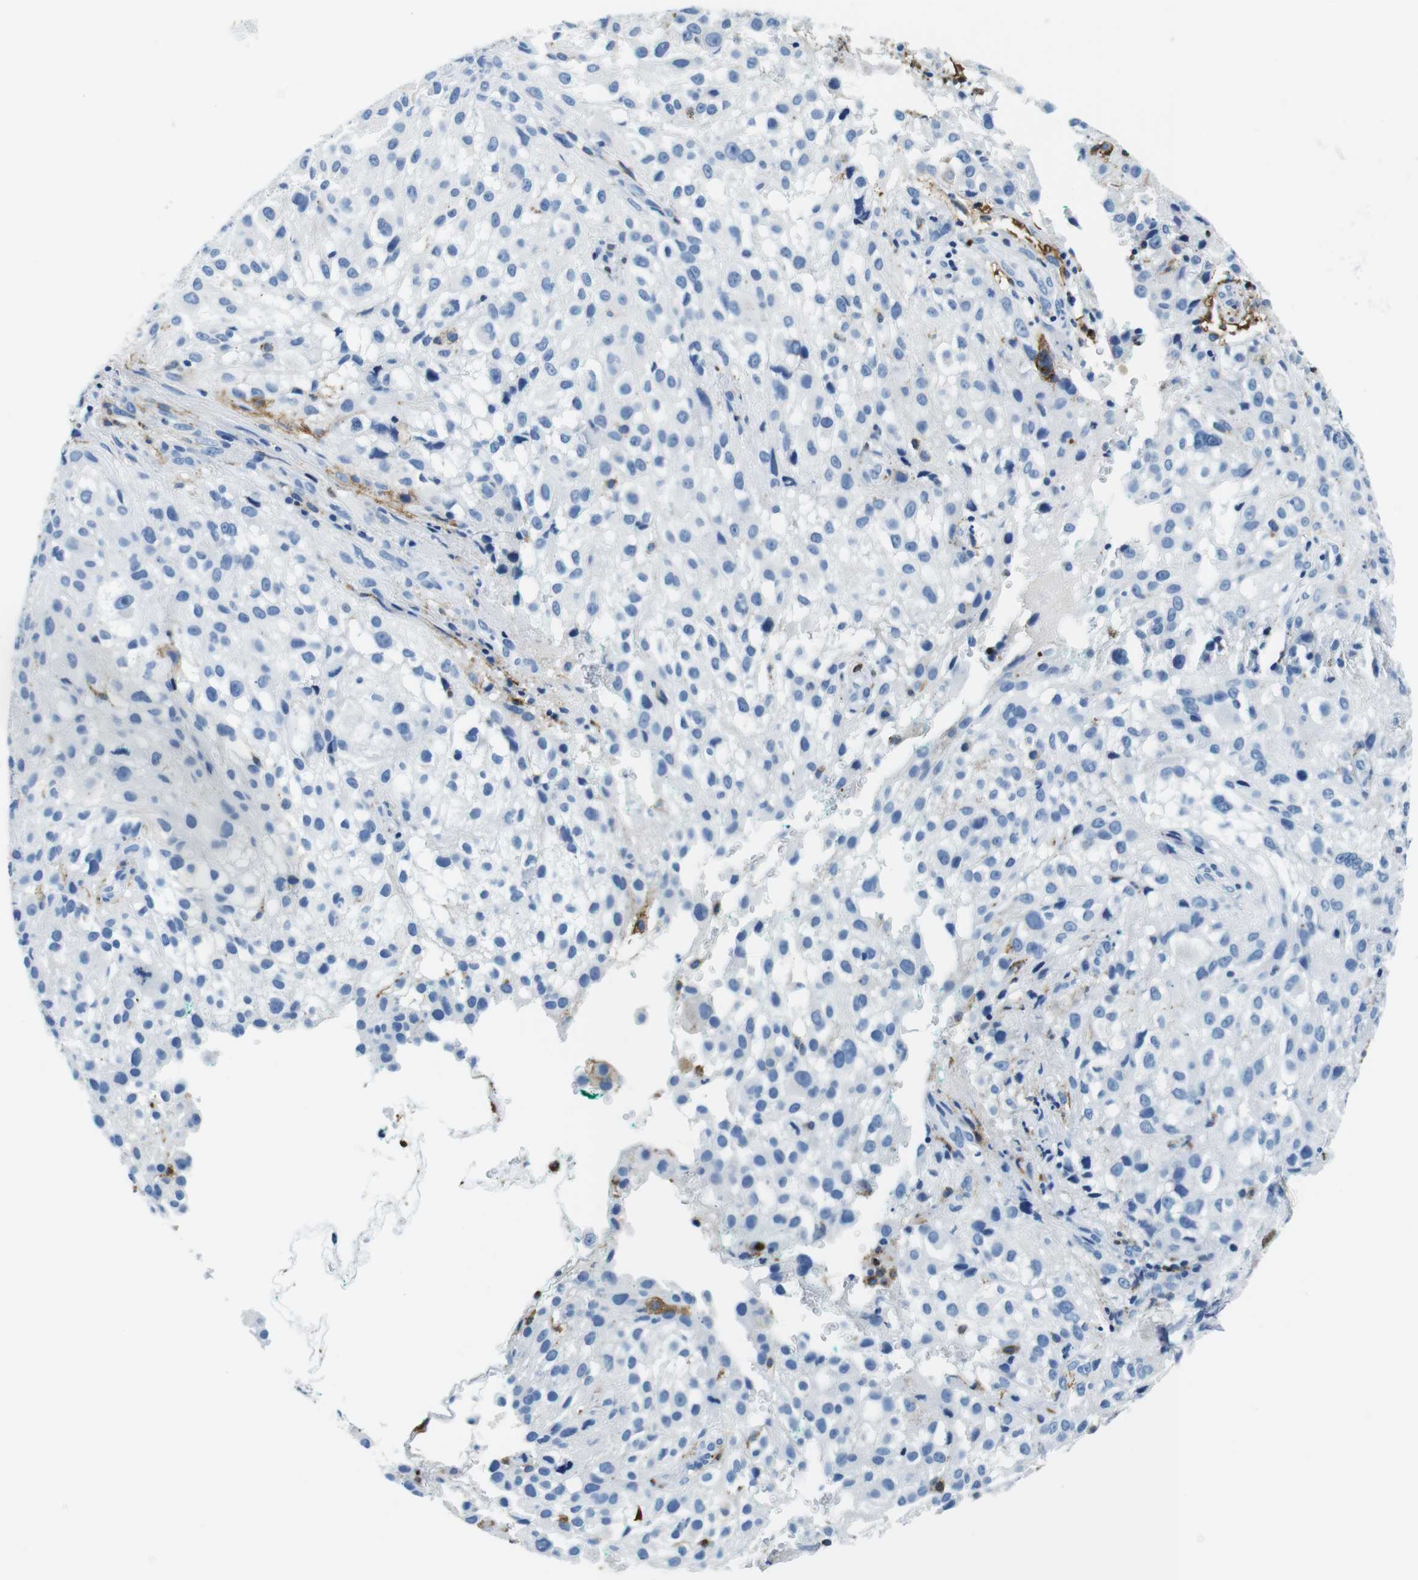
{"staining": {"intensity": "negative", "quantity": "none", "location": "none"}, "tissue": "melanoma", "cell_type": "Tumor cells", "image_type": "cancer", "snomed": [{"axis": "morphology", "description": "Necrosis, NOS"}, {"axis": "morphology", "description": "Malignant melanoma, NOS"}, {"axis": "topography", "description": "Skin"}], "caption": "Image shows no protein staining in tumor cells of melanoma tissue.", "gene": "HLA-DRB1", "patient": {"sex": "female", "age": 87}}